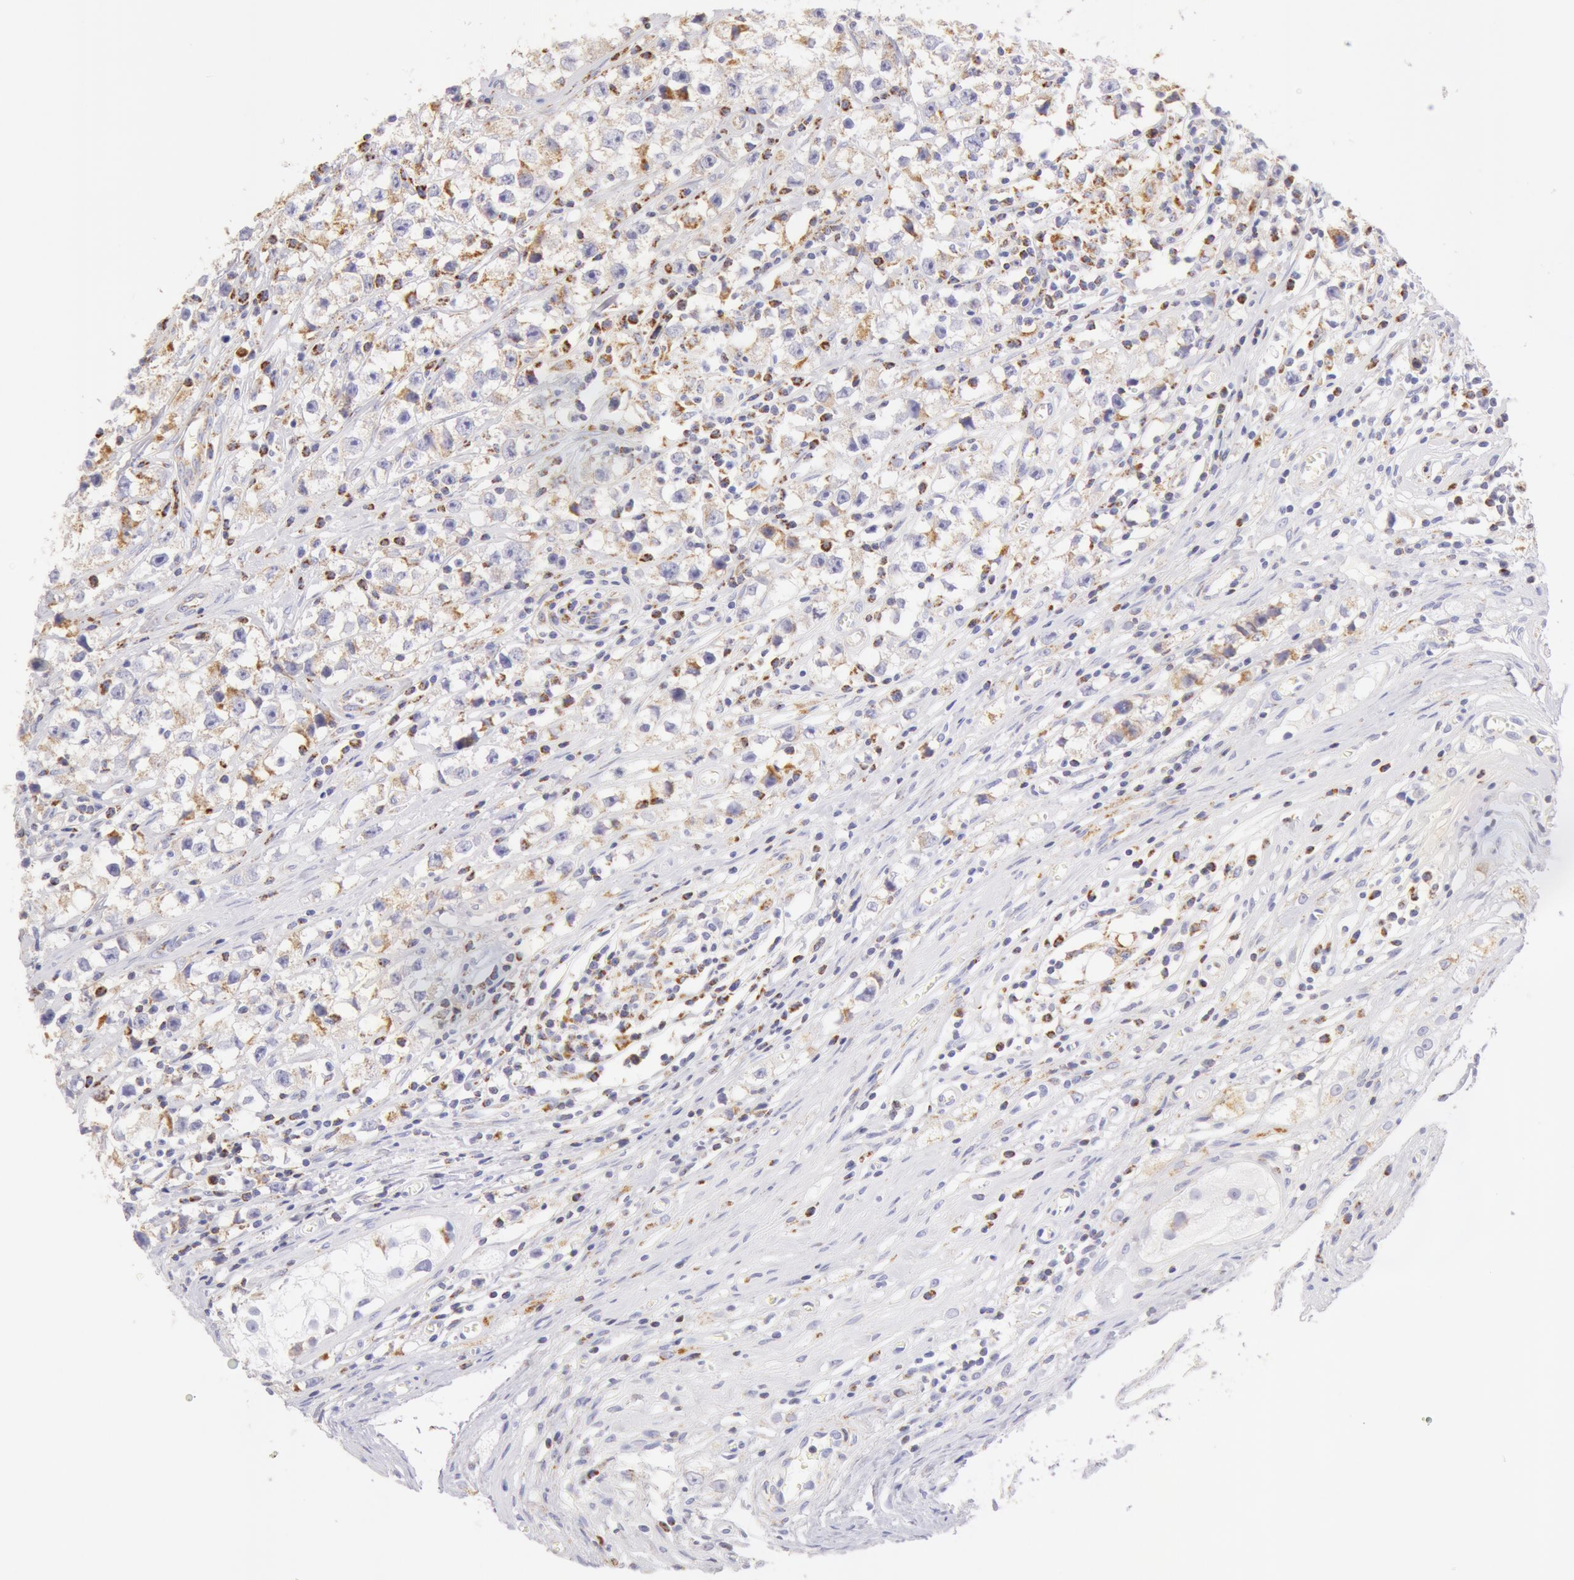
{"staining": {"intensity": "weak", "quantity": "<25%", "location": "cytoplasmic/membranous"}, "tissue": "testis cancer", "cell_type": "Tumor cells", "image_type": "cancer", "snomed": [{"axis": "morphology", "description": "Seminoma, NOS"}, {"axis": "topography", "description": "Testis"}], "caption": "Human testis cancer stained for a protein using IHC displays no expression in tumor cells.", "gene": "ATP5F1B", "patient": {"sex": "male", "age": 35}}